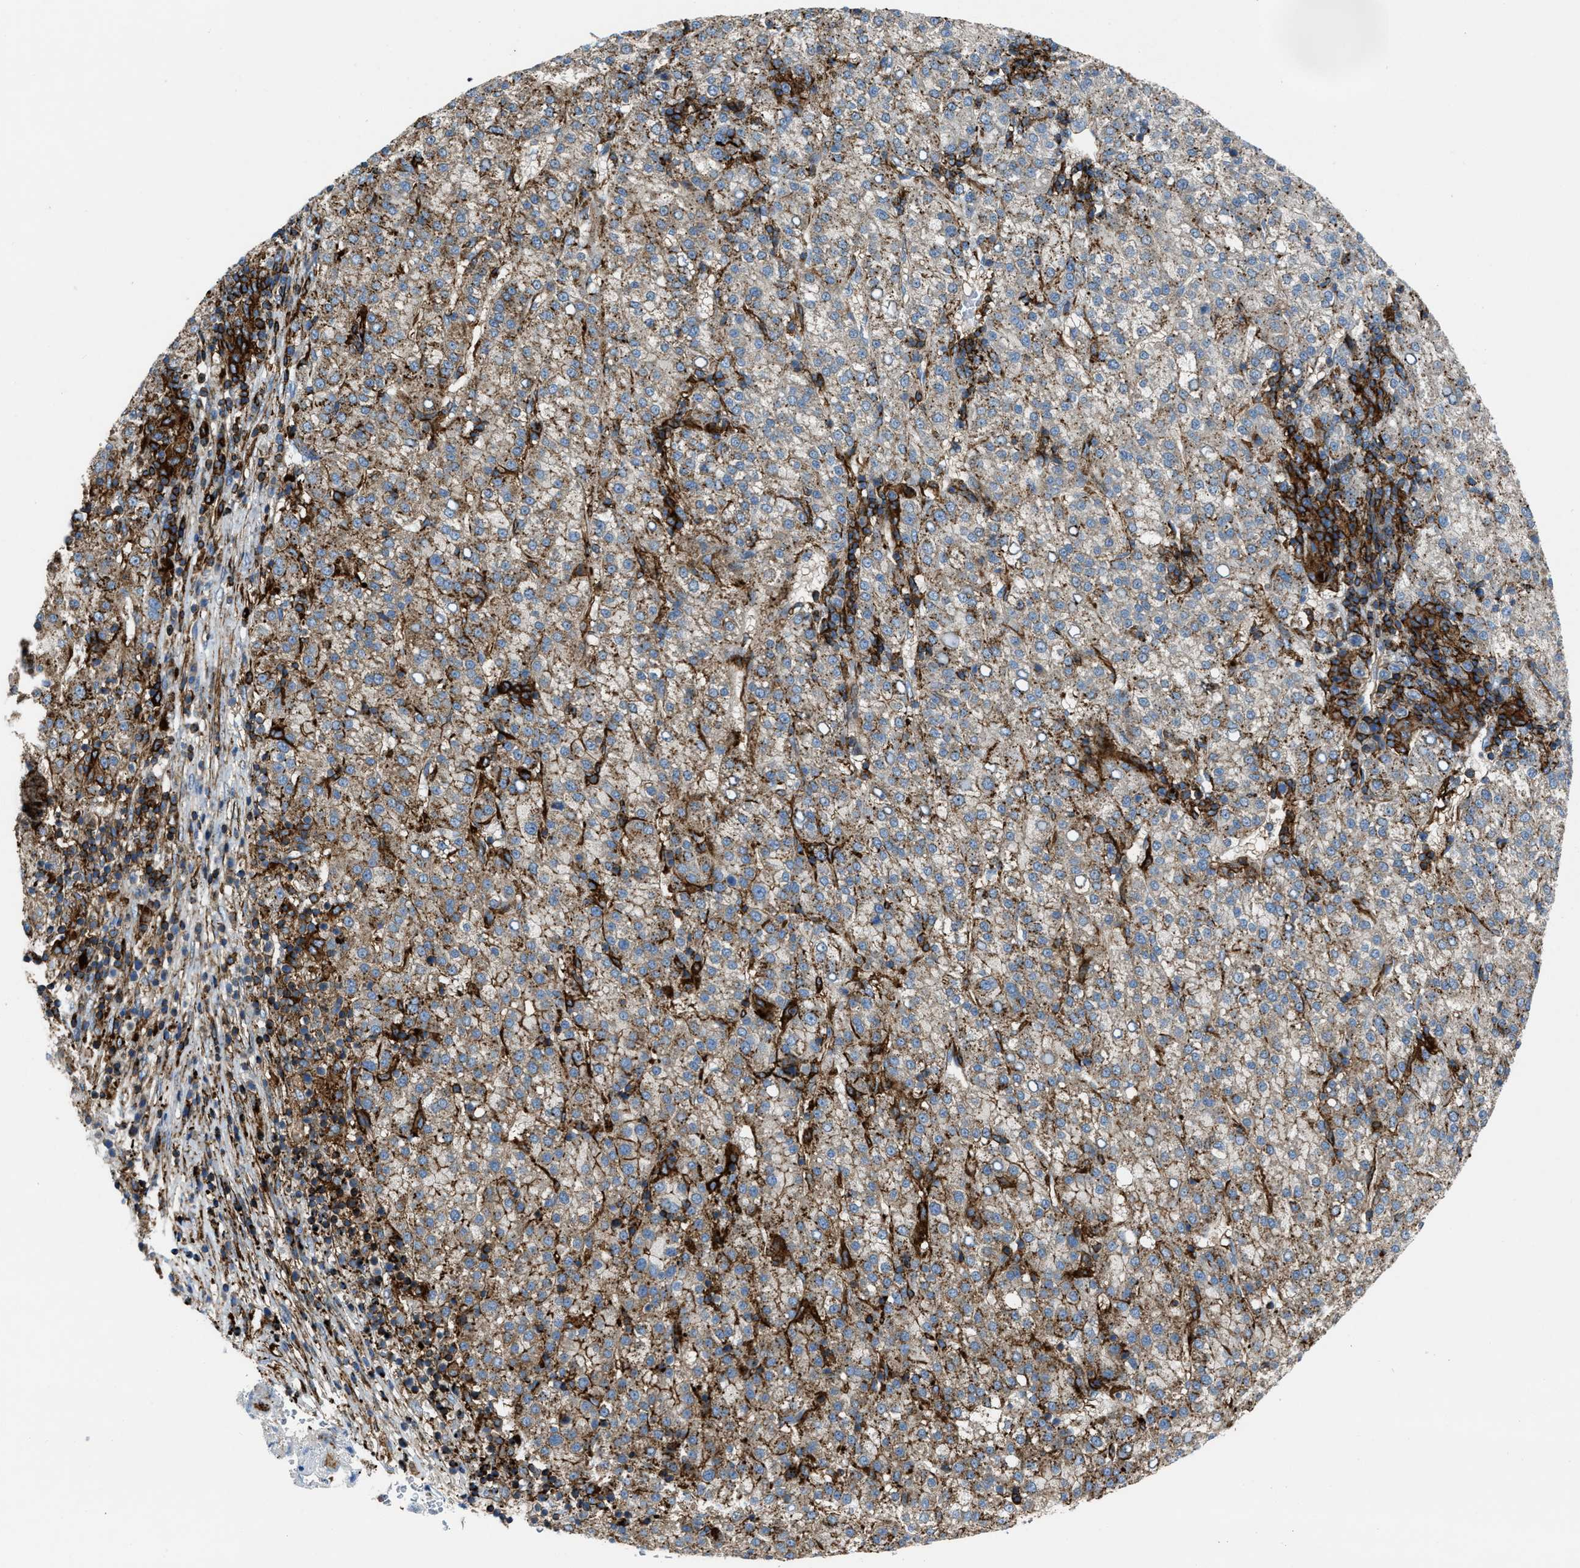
{"staining": {"intensity": "moderate", "quantity": "<25%", "location": "cytoplasmic/membranous"}, "tissue": "liver cancer", "cell_type": "Tumor cells", "image_type": "cancer", "snomed": [{"axis": "morphology", "description": "Carcinoma, Hepatocellular, NOS"}, {"axis": "topography", "description": "Liver"}], "caption": "This is a histology image of IHC staining of hepatocellular carcinoma (liver), which shows moderate positivity in the cytoplasmic/membranous of tumor cells.", "gene": "AGPAT2", "patient": {"sex": "female", "age": 58}}